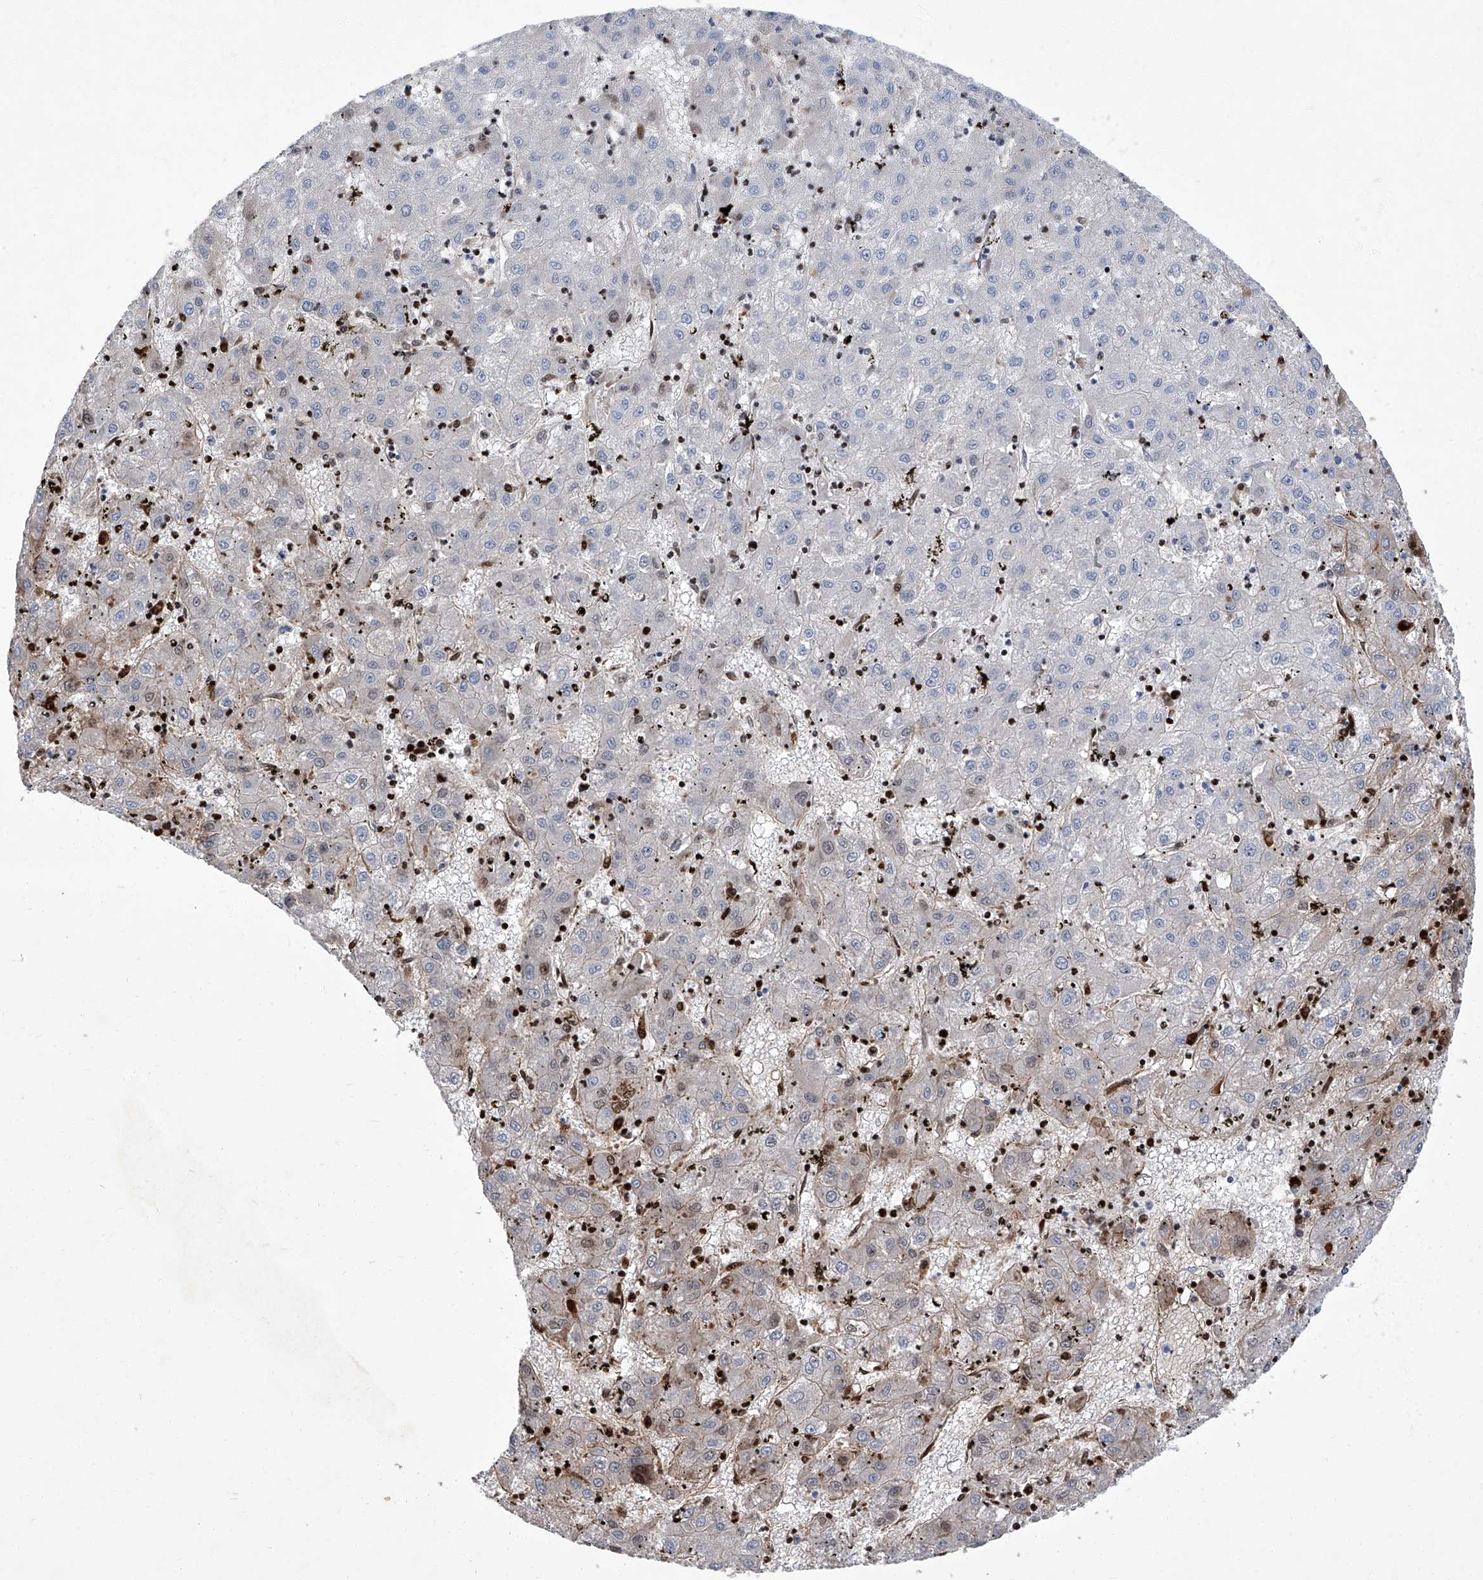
{"staining": {"intensity": "weak", "quantity": "<25%", "location": "cytoplasmic/membranous,nuclear"}, "tissue": "liver cancer", "cell_type": "Tumor cells", "image_type": "cancer", "snomed": [{"axis": "morphology", "description": "Carcinoma, Hepatocellular, NOS"}, {"axis": "topography", "description": "Liver"}], "caption": "This is an immunohistochemistry image of human hepatocellular carcinoma (liver). There is no positivity in tumor cells.", "gene": "PARD3", "patient": {"sex": "male", "age": 72}}